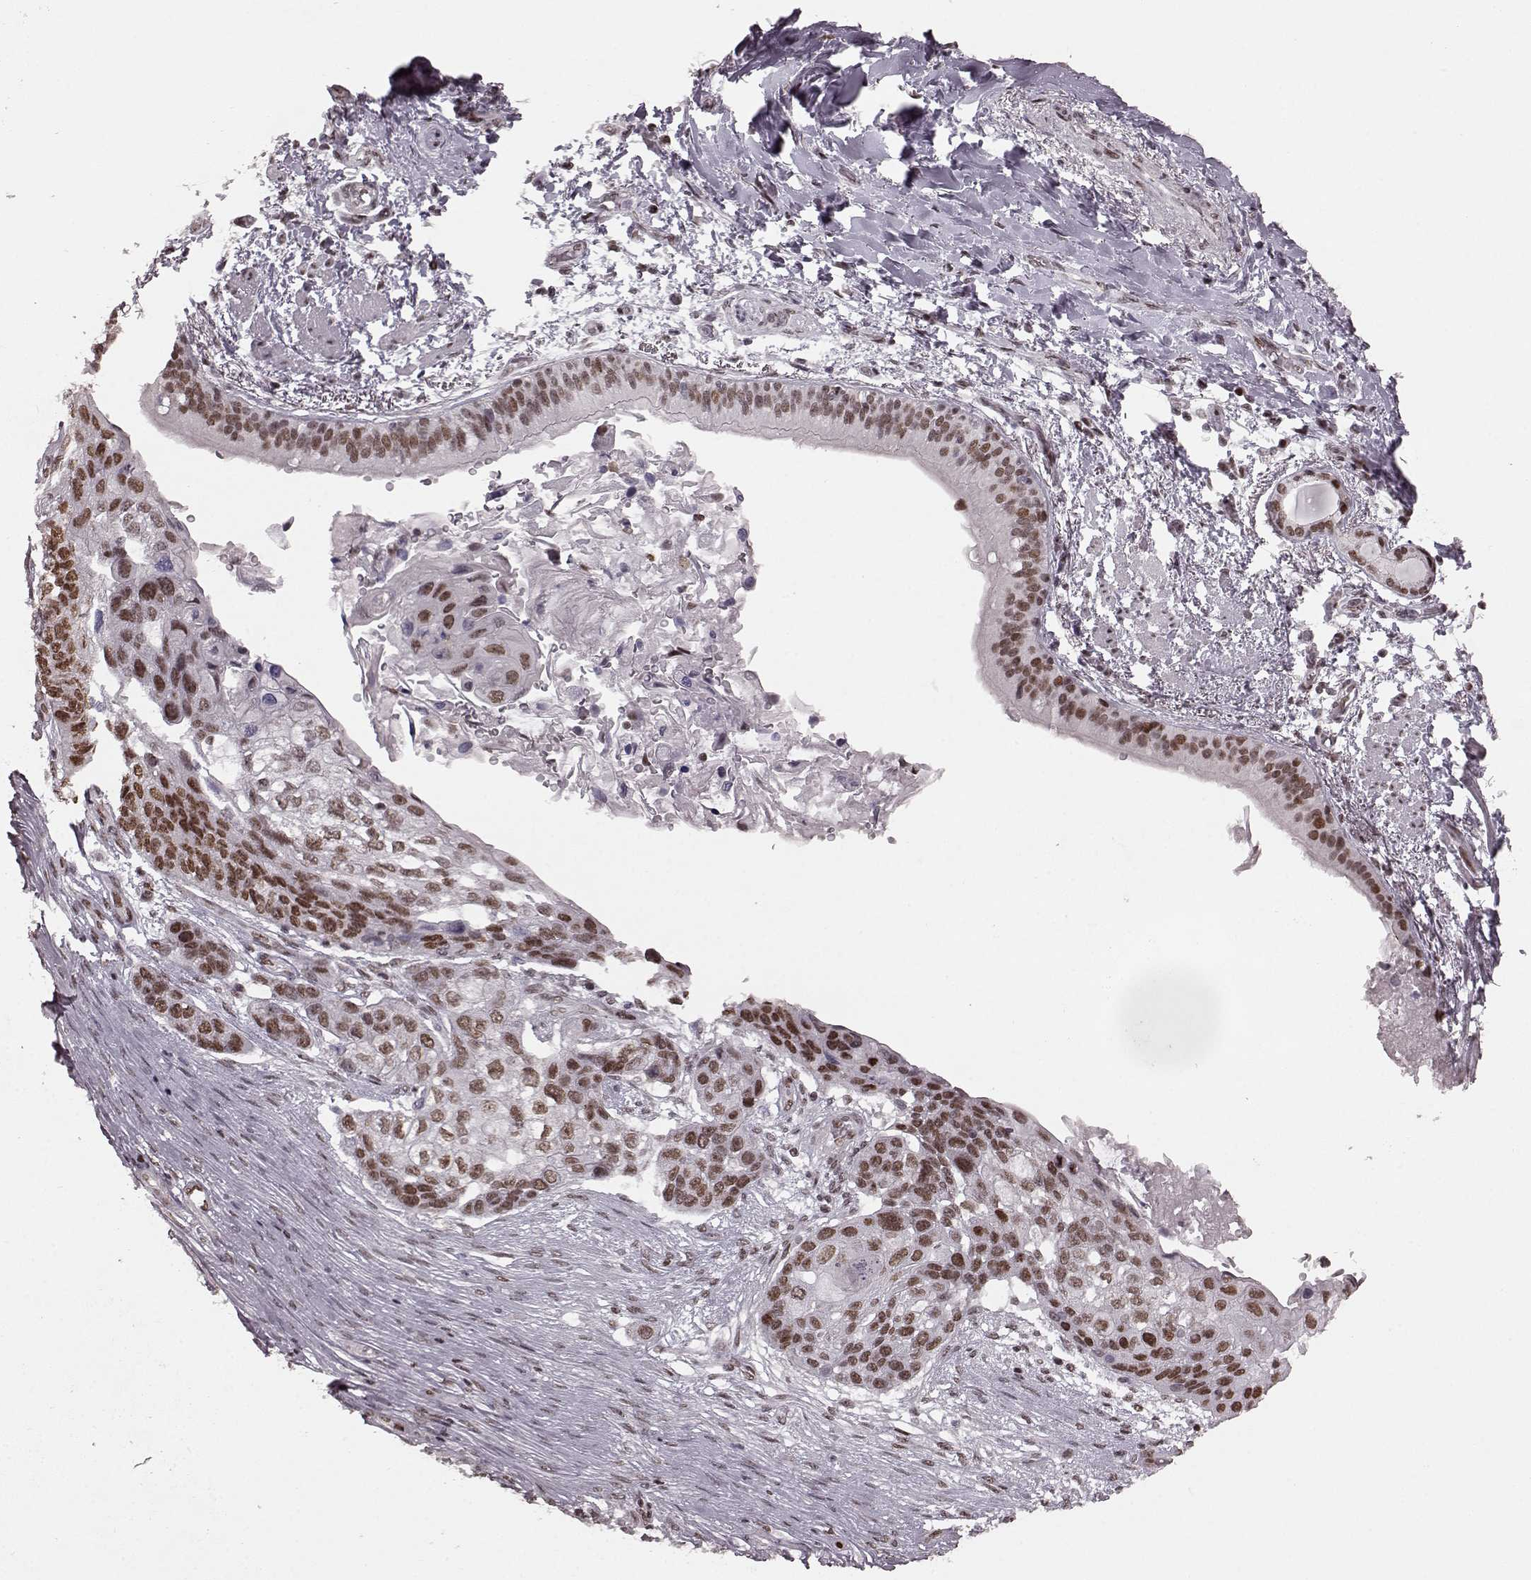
{"staining": {"intensity": "strong", "quantity": ">75%", "location": "nuclear"}, "tissue": "lung cancer", "cell_type": "Tumor cells", "image_type": "cancer", "snomed": [{"axis": "morphology", "description": "Squamous cell carcinoma, NOS"}, {"axis": "topography", "description": "Lung"}], "caption": "Squamous cell carcinoma (lung) was stained to show a protein in brown. There is high levels of strong nuclear staining in about >75% of tumor cells.", "gene": "NR2C1", "patient": {"sex": "male", "age": 69}}